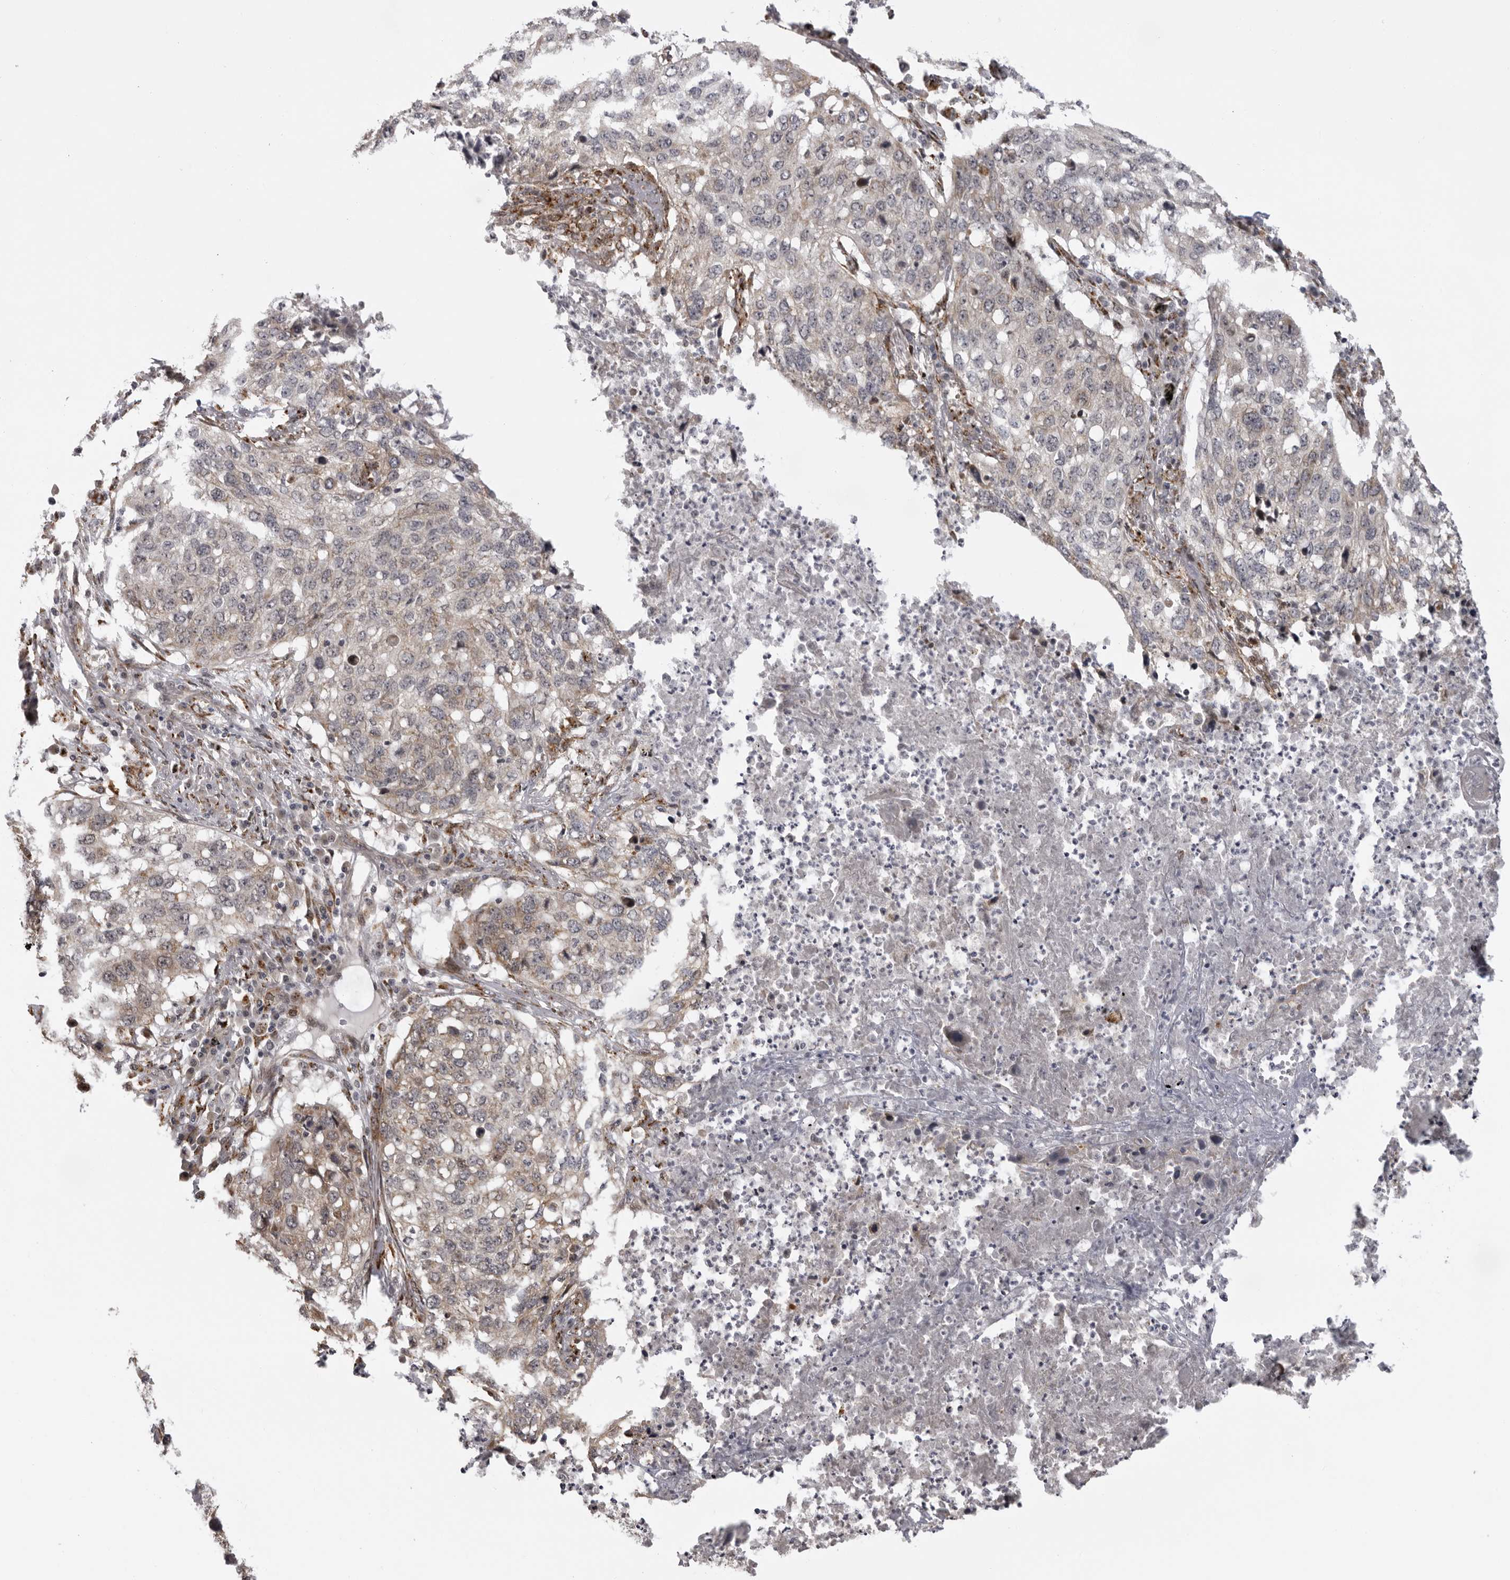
{"staining": {"intensity": "weak", "quantity": "<25%", "location": "cytoplasmic/membranous"}, "tissue": "lung cancer", "cell_type": "Tumor cells", "image_type": "cancer", "snomed": [{"axis": "morphology", "description": "Squamous cell carcinoma, NOS"}, {"axis": "topography", "description": "Lung"}], "caption": "An immunohistochemistry (IHC) image of lung cancer is shown. There is no staining in tumor cells of lung cancer. Nuclei are stained in blue.", "gene": "DNAH14", "patient": {"sex": "female", "age": 63}}